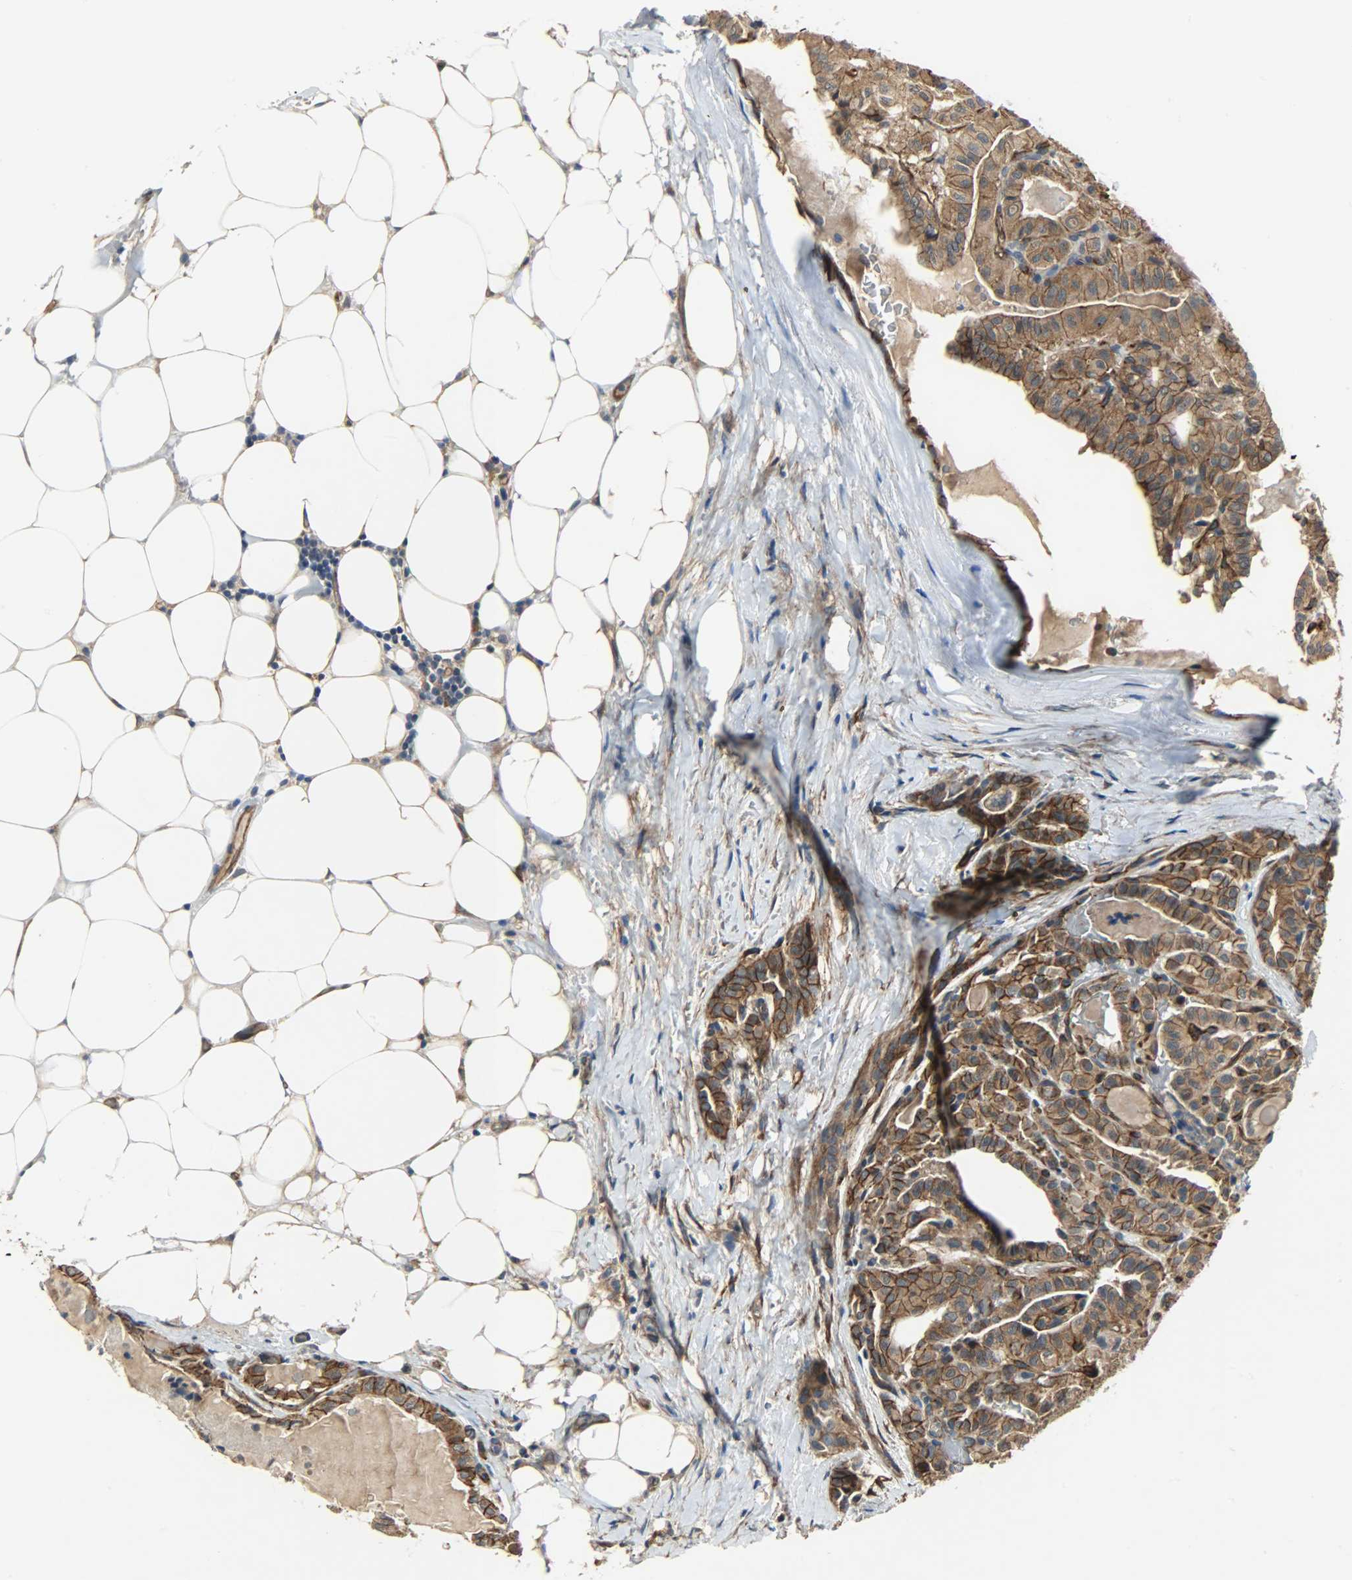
{"staining": {"intensity": "moderate", "quantity": ">75%", "location": "cytoplasmic/membranous"}, "tissue": "thyroid cancer", "cell_type": "Tumor cells", "image_type": "cancer", "snomed": [{"axis": "morphology", "description": "Papillary adenocarcinoma, NOS"}, {"axis": "topography", "description": "Thyroid gland"}], "caption": "Thyroid papillary adenocarcinoma tissue demonstrates moderate cytoplasmic/membranous staining in about >75% of tumor cells, visualized by immunohistochemistry.", "gene": "KIAA1217", "patient": {"sex": "male", "age": 77}}